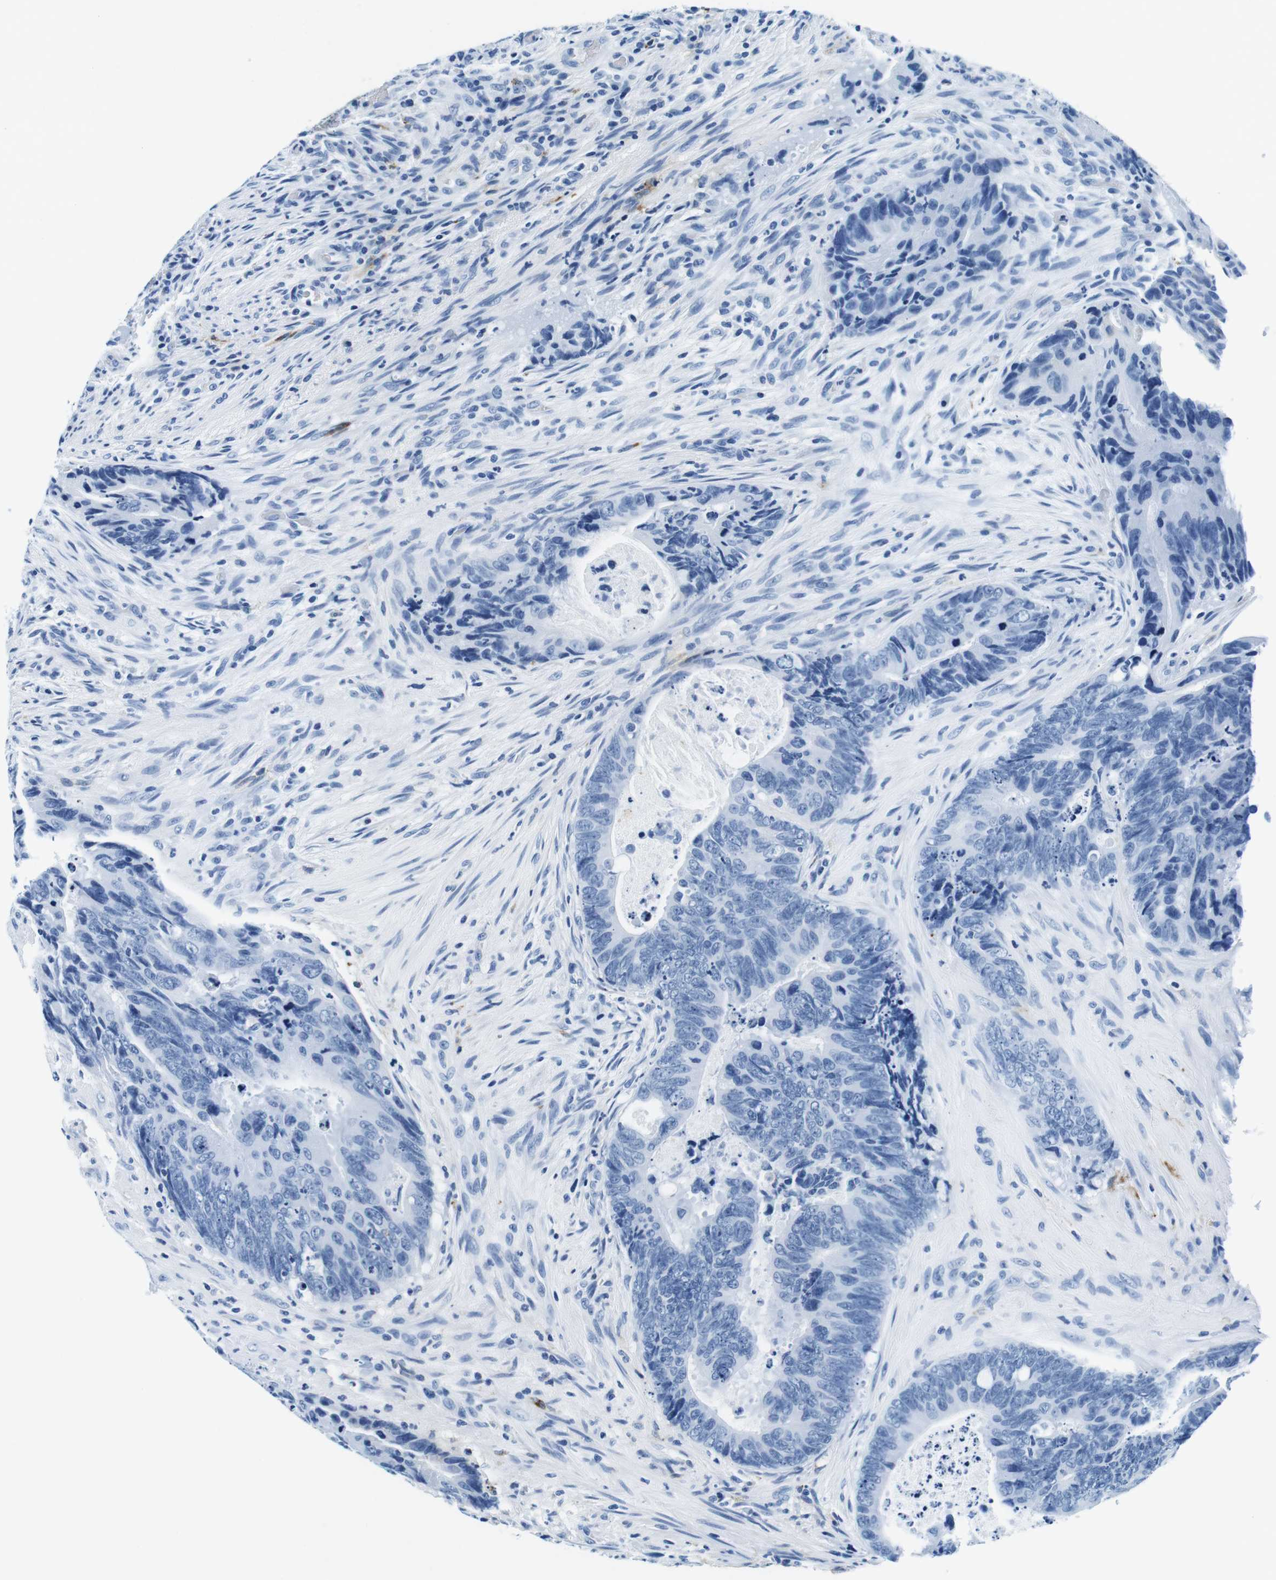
{"staining": {"intensity": "negative", "quantity": "none", "location": "none"}, "tissue": "colorectal cancer", "cell_type": "Tumor cells", "image_type": "cancer", "snomed": [{"axis": "morphology", "description": "Normal tissue, NOS"}, {"axis": "morphology", "description": "Adenocarcinoma, NOS"}, {"axis": "topography", "description": "Colon"}], "caption": "A histopathology image of human colorectal adenocarcinoma is negative for staining in tumor cells. (DAB immunohistochemistry visualized using brightfield microscopy, high magnification).", "gene": "HLA-DRB1", "patient": {"sex": "male", "age": 56}}